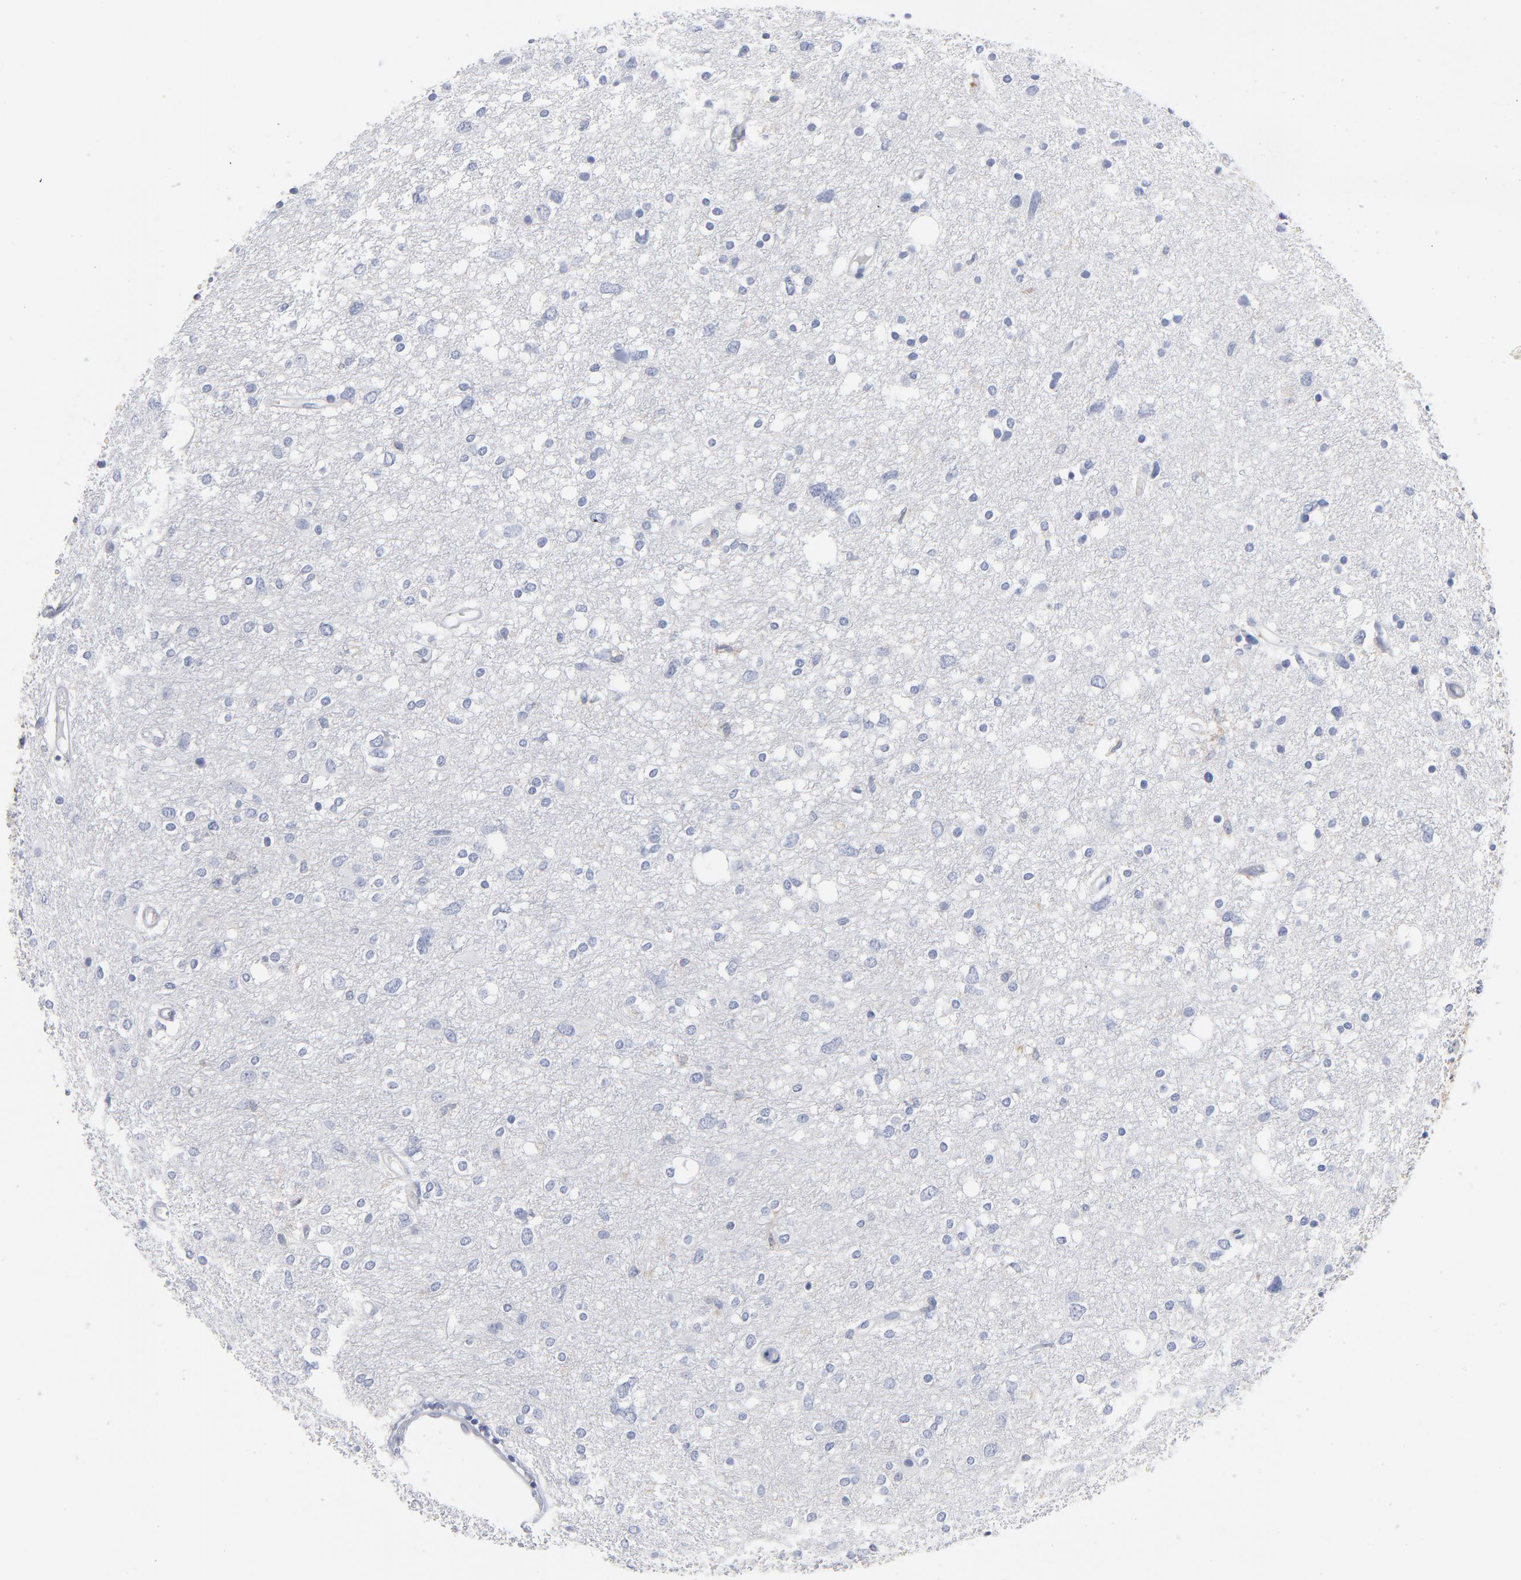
{"staining": {"intensity": "negative", "quantity": "none", "location": "none"}, "tissue": "glioma", "cell_type": "Tumor cells", "image_type": "cancer", "snomed": [{"axis": "morphology", "description": "Glioma, malignant, High grade"}, {"axis": "topography", "description": "Brain"}], "caption": "A high-resolution histopathology image shows immunohistochemistry staining of malignant high-grade glioma, which shows no significant staining in tumor cells. Brightfield microscopy of immunohistochemistry stained with DAB (3,3'-diaminobenzidine) (brown) and hematoxylin (blue), captured at high magnification.", "gene": "CD86", "patient": {"sex": "female", "age": 59}}